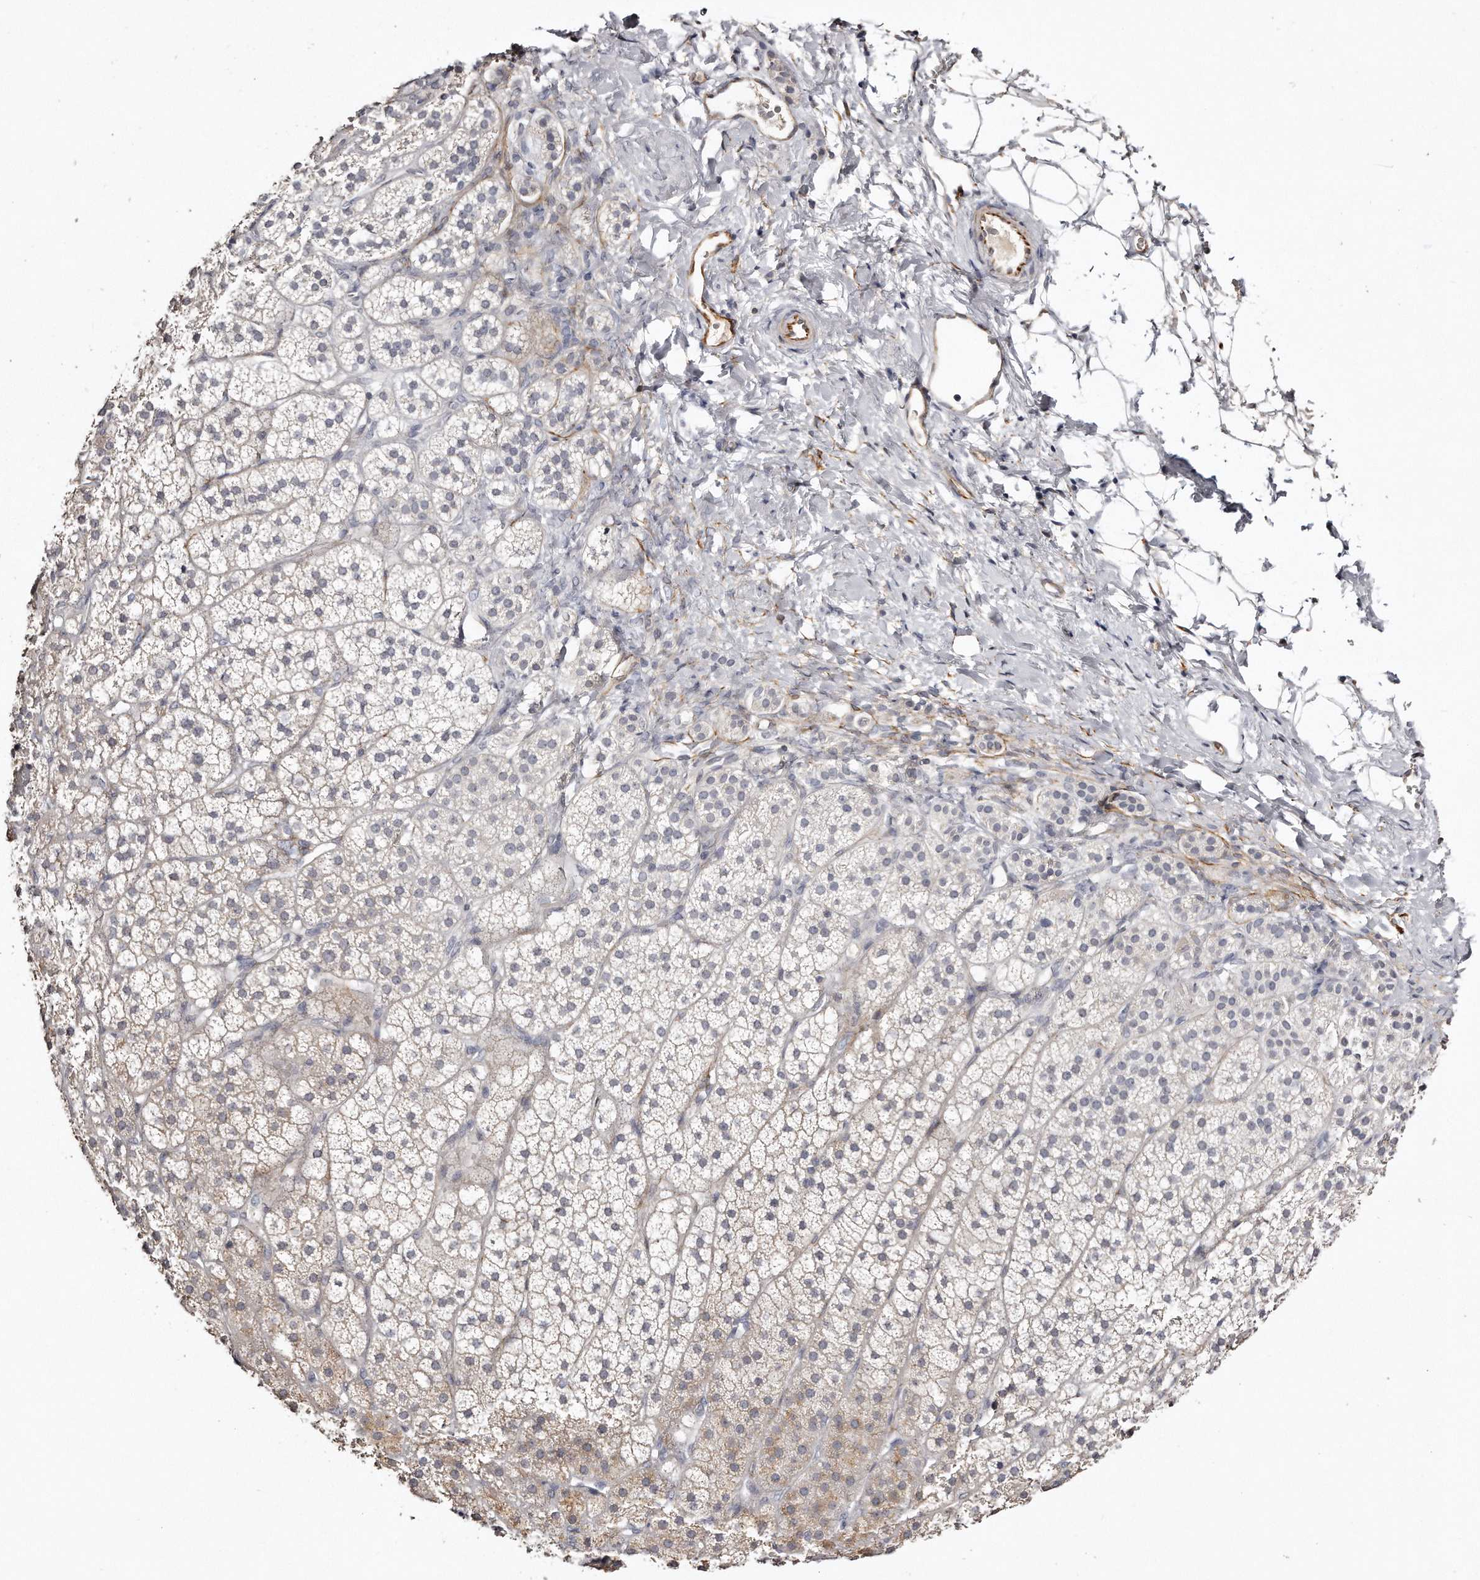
{"staining": {"intensity": "weak", "quantity": "25%-75%", "location": "cytoplasmic/membranous"}, "tissue": "adrenal gland", "cell_type": "Glandular cells", "image_type": "normal", "snomed": [{"axis": "morphology", "description": "Normal tissue, NOS"}, {"axis": "topography", "description": "Adrenal gland"}], "caption": "A high-resolution micrograph shows immunohistochemistry staining of normal adrenal gland, which demonstrates weak cytoplasmic/membranous expression in about 25%-75% of glandular cells.", "gene": "ZYG11A", "patient": {"sex": "female", "age": 44}}